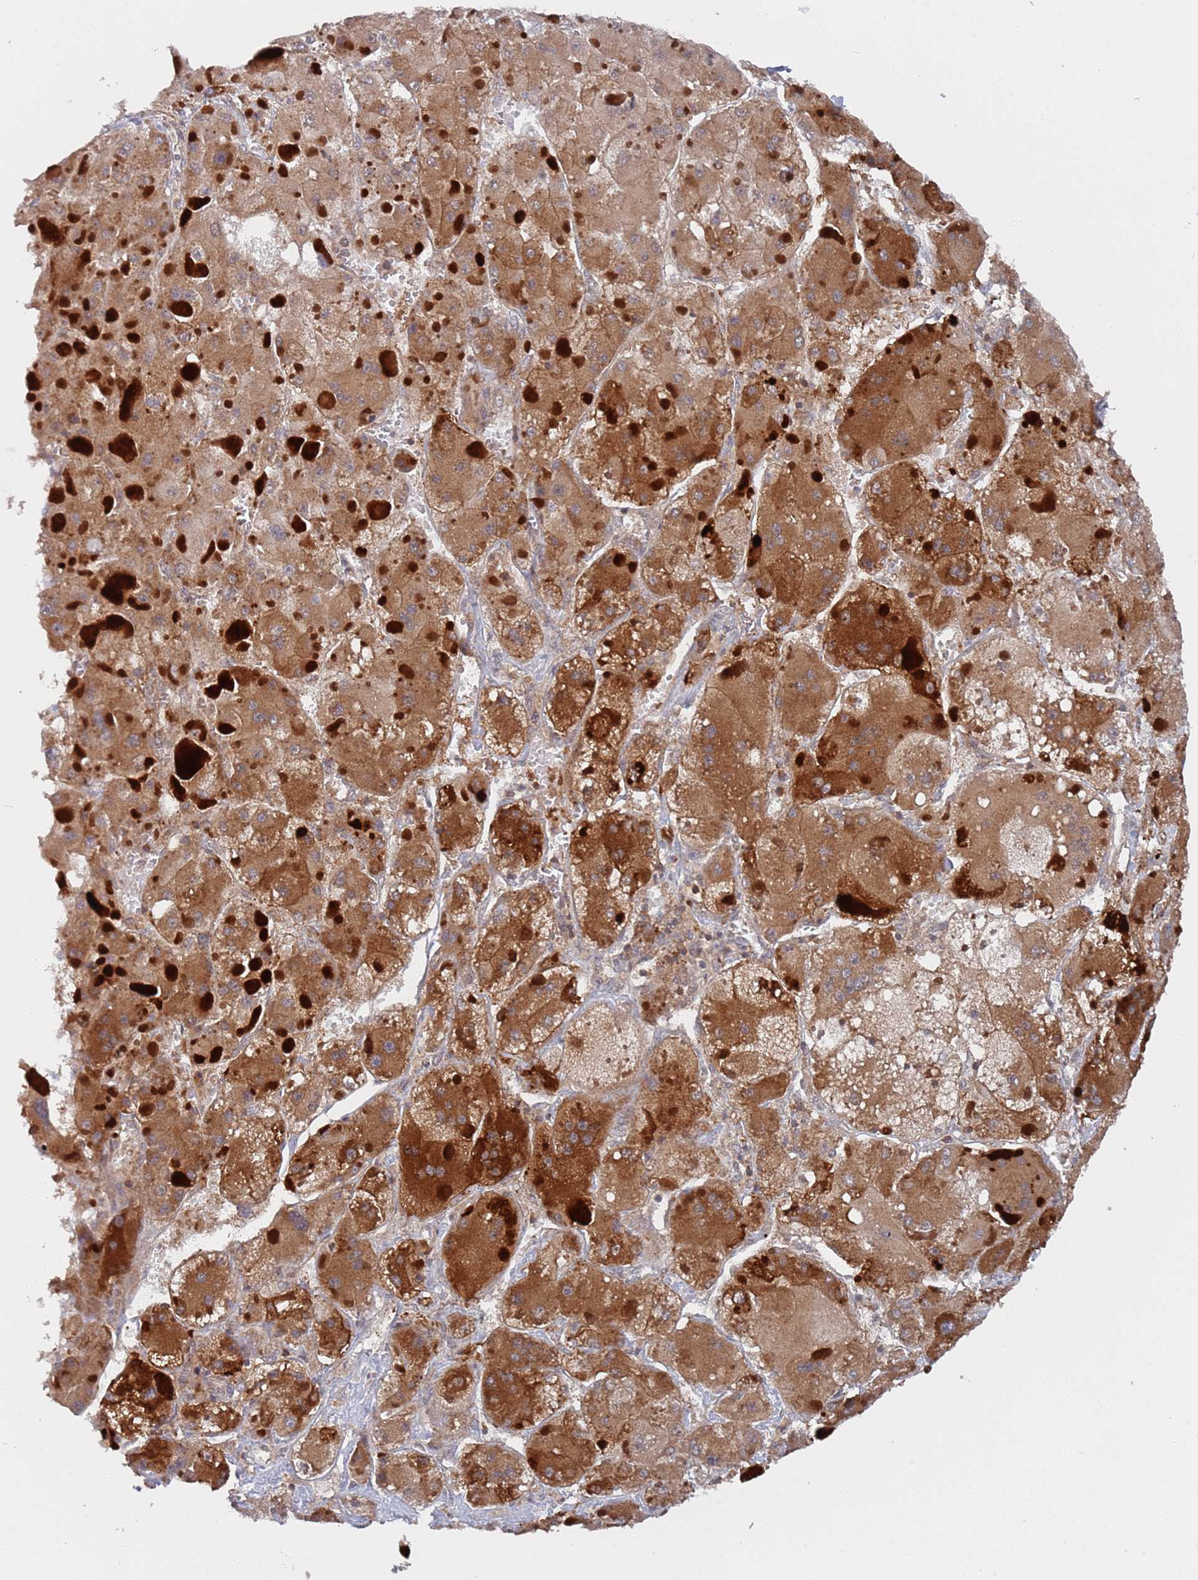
{"staining": {"intensity": "strong", "quantity": ">75%", "location": "cytoplasmic/membranous"}, "tissue": "liver cancer", "cell_type": "Tumor cells", "image_type": "cancer", "snomed": [{"axis": "morphology", "description": "Carcinoma, Hepatocellular, NOS"}, {"axis": "topography", "description": "Liver"}], "caption": "Brown immunohistochemical staining in liver cancer (hepatocellular carcinoma) shows strong cytoplasmic/membranous positivity in about >75% of tumor cells. (DAB IHC with brightfield microscopy, high magnification).", "gene": "DDX60", "patient": {"sex": "female", "age": 73}}